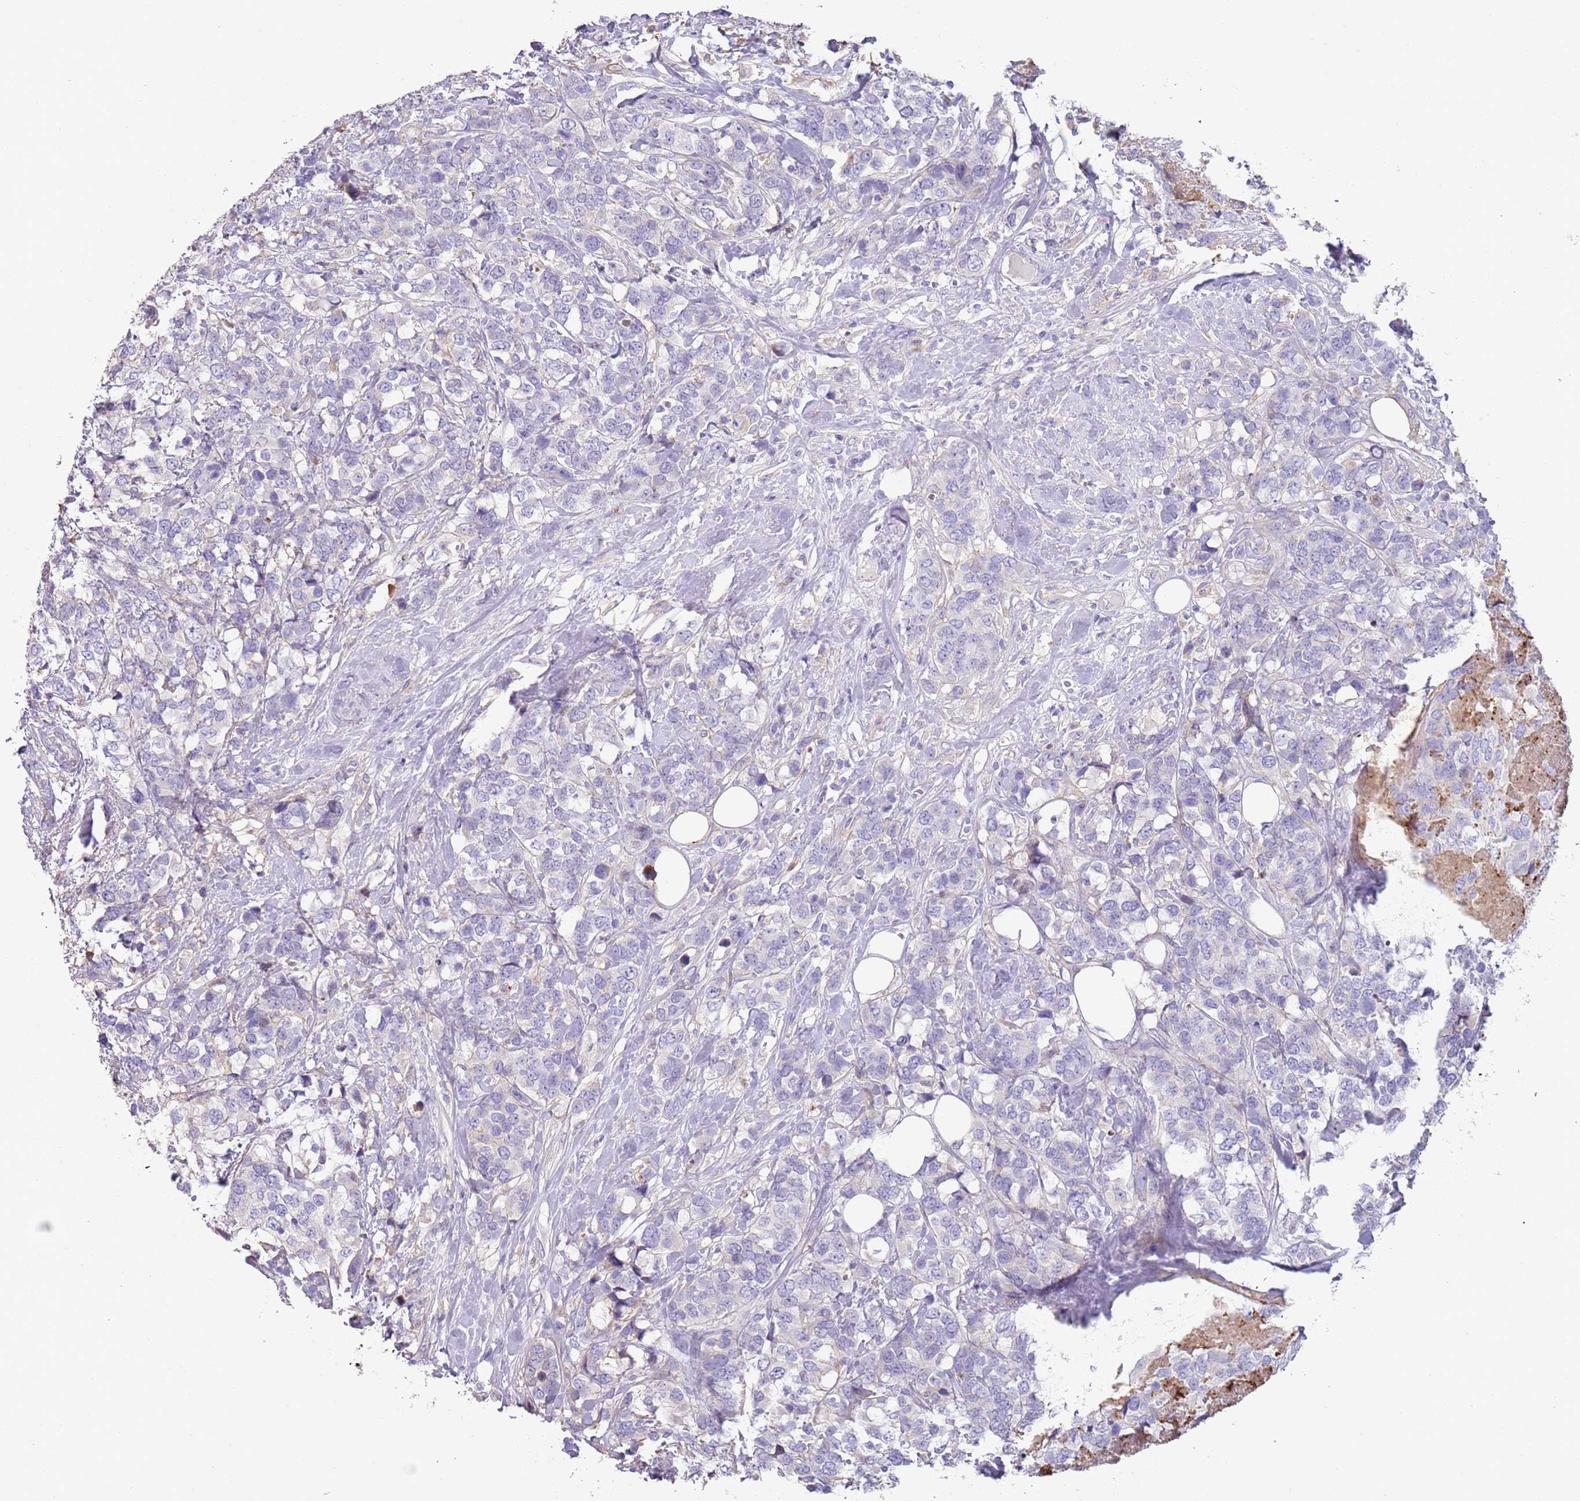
{"staining": {"intensity": "negative", "quantity": "none", "location": "none"}, "tissue": "breast cancer", "cell_type": "Tumor cells", "image_type": "cancer", "snomed": [{"axis": "morphology", "description": "Lobular carcinoma"}, {"axis": "topography", "description": "Breast"}], "caption": "Immunohistochemistry of breast lobular carcinoma displays no positivity in tumor cells. (Stains: DAB (3,3'-diaminobenzidine) immunohistochemistry with hematoxylin counter stain, Microscopy: brightfield microscopy at high magnification).", "gene": "NBPF3", "patient": {"sex": "female", "age": 59}}